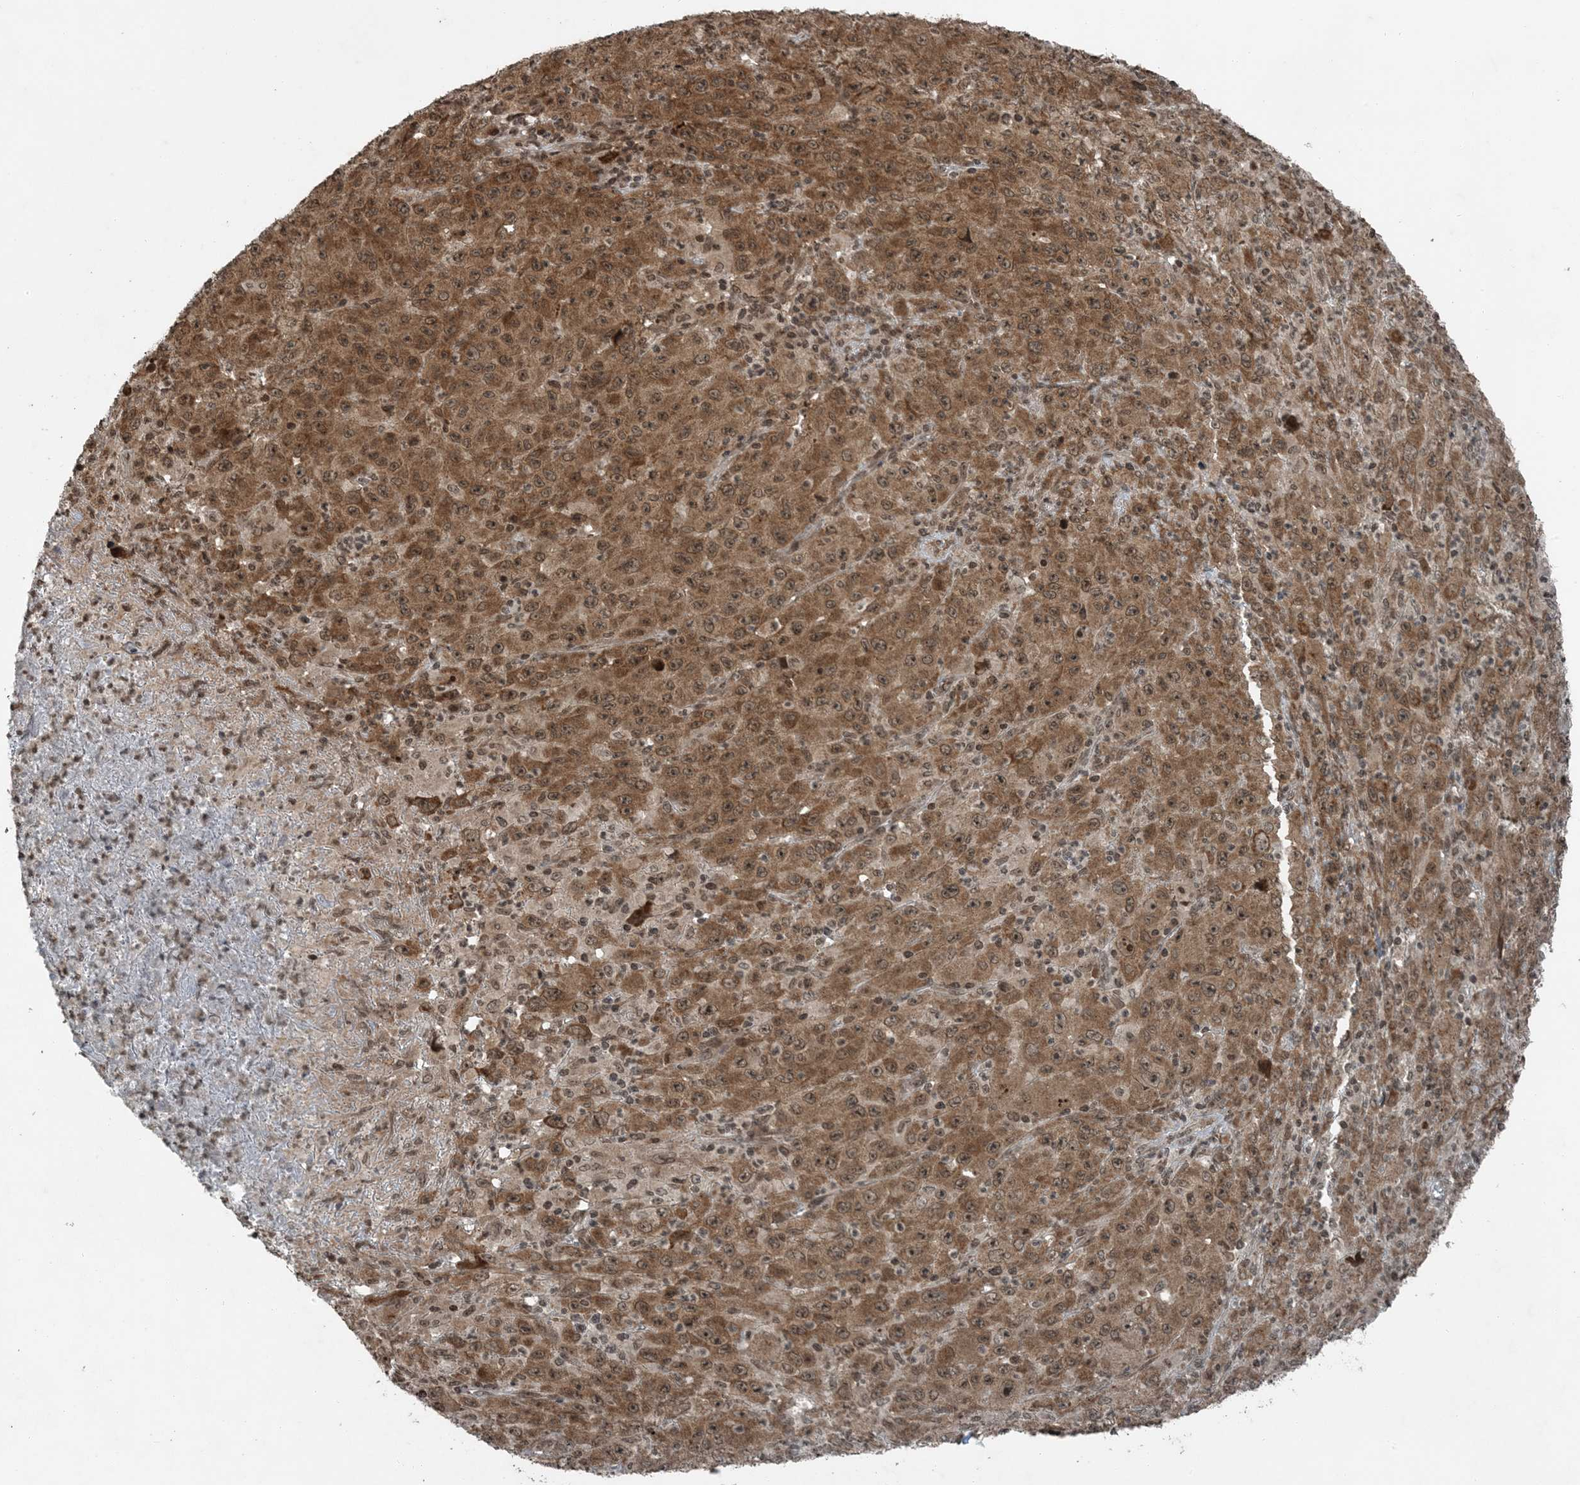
{"staining": {"intensity": "moderate", "quantity": ">75%", "location": "cytoplasmic/membranous,nuclear"}, "tissue": "melanoma", "cell_type": "Tumor cells", "image_type": "cancer", "snomed": [{"axis": "morphology", "description": "Malignant melanoma, Metastatic site"}, {"axis": "topography", "description": "Skin"}], "caption": "Immunohistochemistry (IHC) photomicrograph of human malignant melanoma (metastatic site) stained for a protein (brown), which exhibits medium levels of moderate cytoplasmic/membranous and nuclear staining in about >75% of tumor cells.", "gene": "ZFAND2B", "patient": {"sex": "female", "age": 56}}